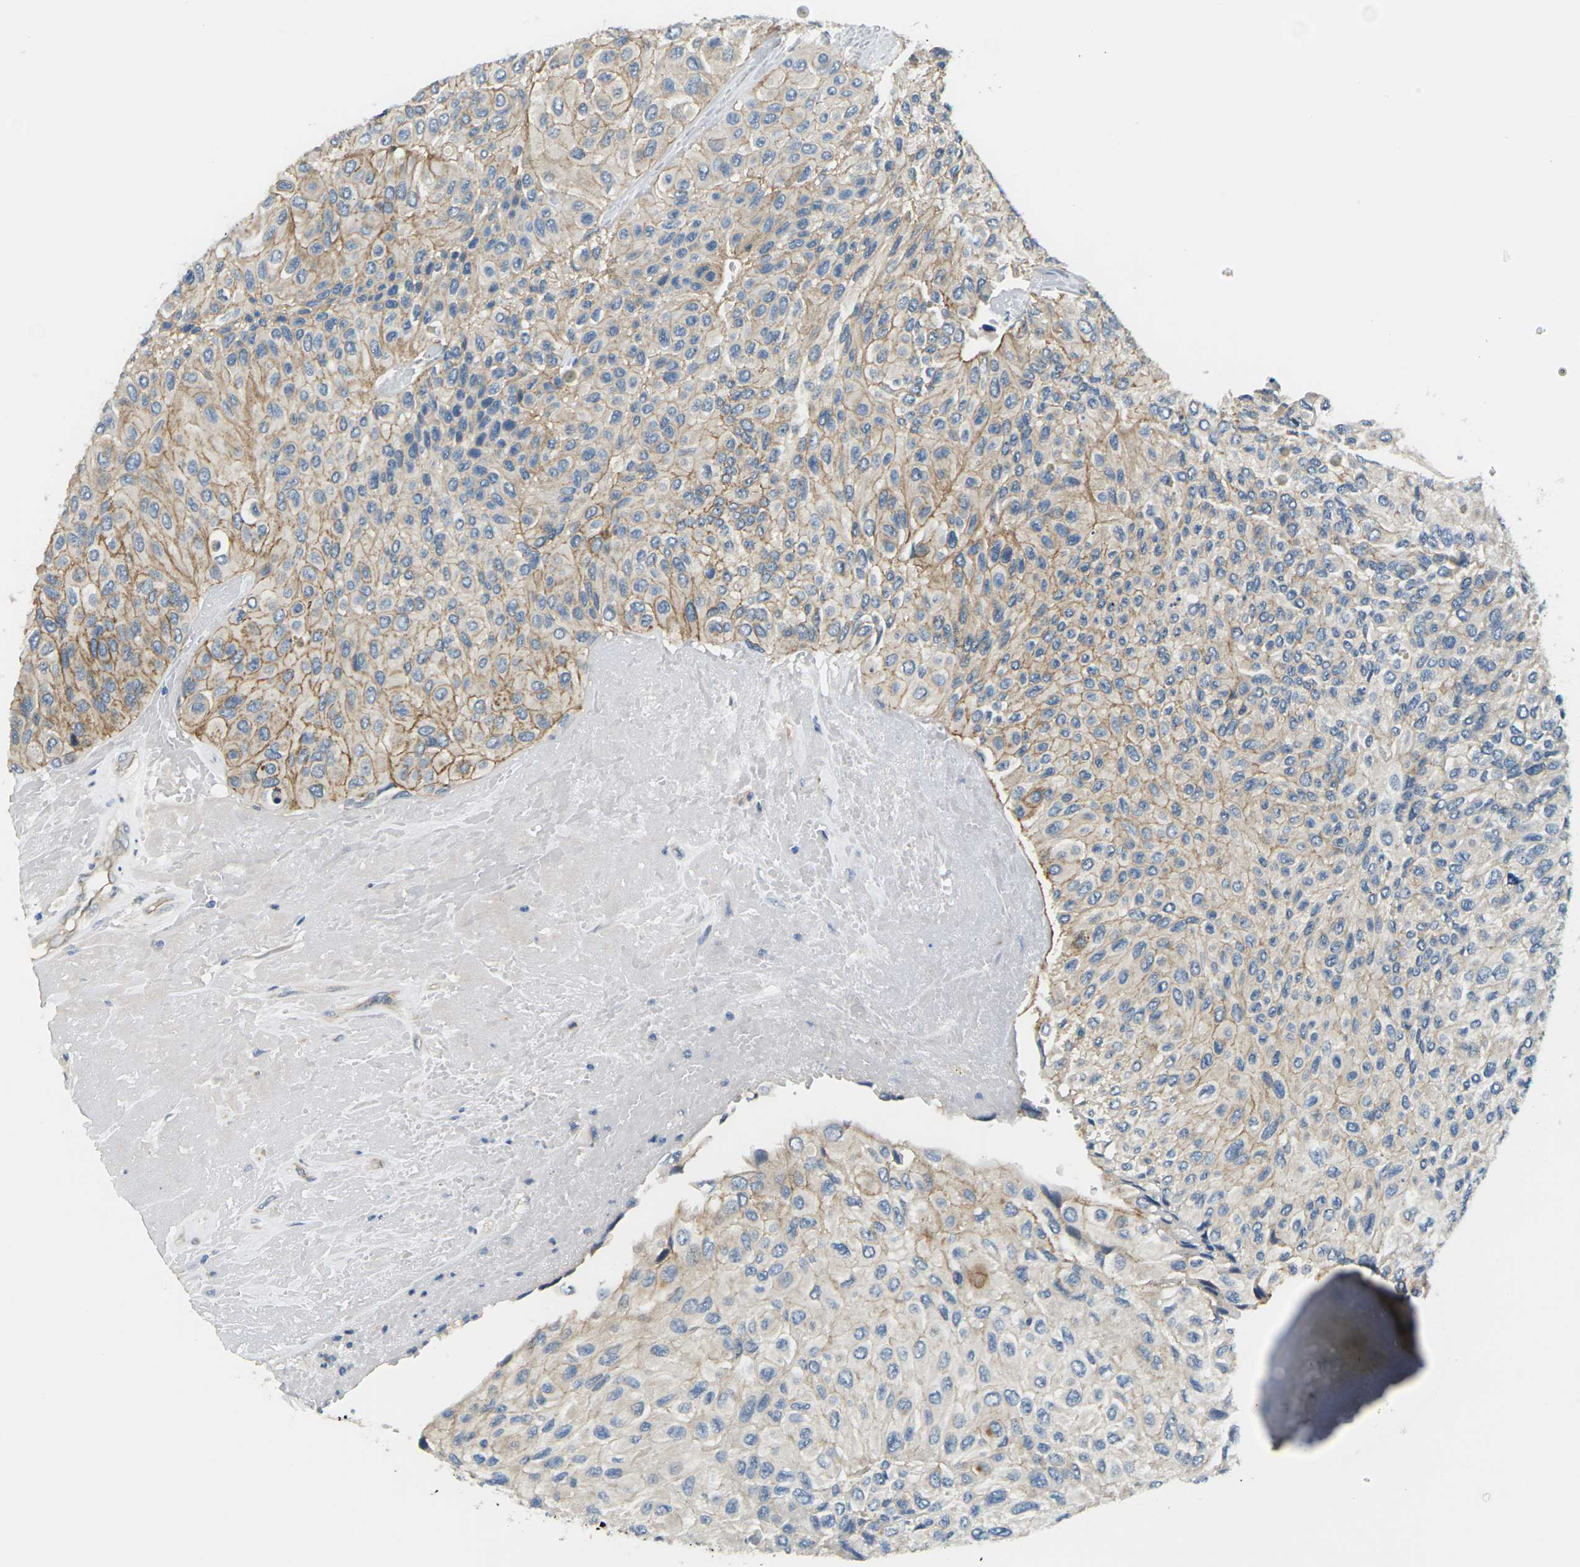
{"staining": {"intensity": "moderate", "quantity": "25%-75%", "location": "cytoplasmic/membranous"}, "tissue": "urothelial cancer", "cell_type": "Tumor cells", "image_type": "cancer", "snomed": [{"axis": "morphology", "description": "Urothelial carcinoma, High grade"}, {"axis": "topography", "description": "Urinary bladder"}], "caption": "Immunohistochemical staining of human urothelial cancer exhibits medium levels of moderate cytoplasmic/membranous protein staining in approximately 25%-75% of tumor cells.", "gene": "SLC13A3", "patient": {"sex": "male", "age": 66}}